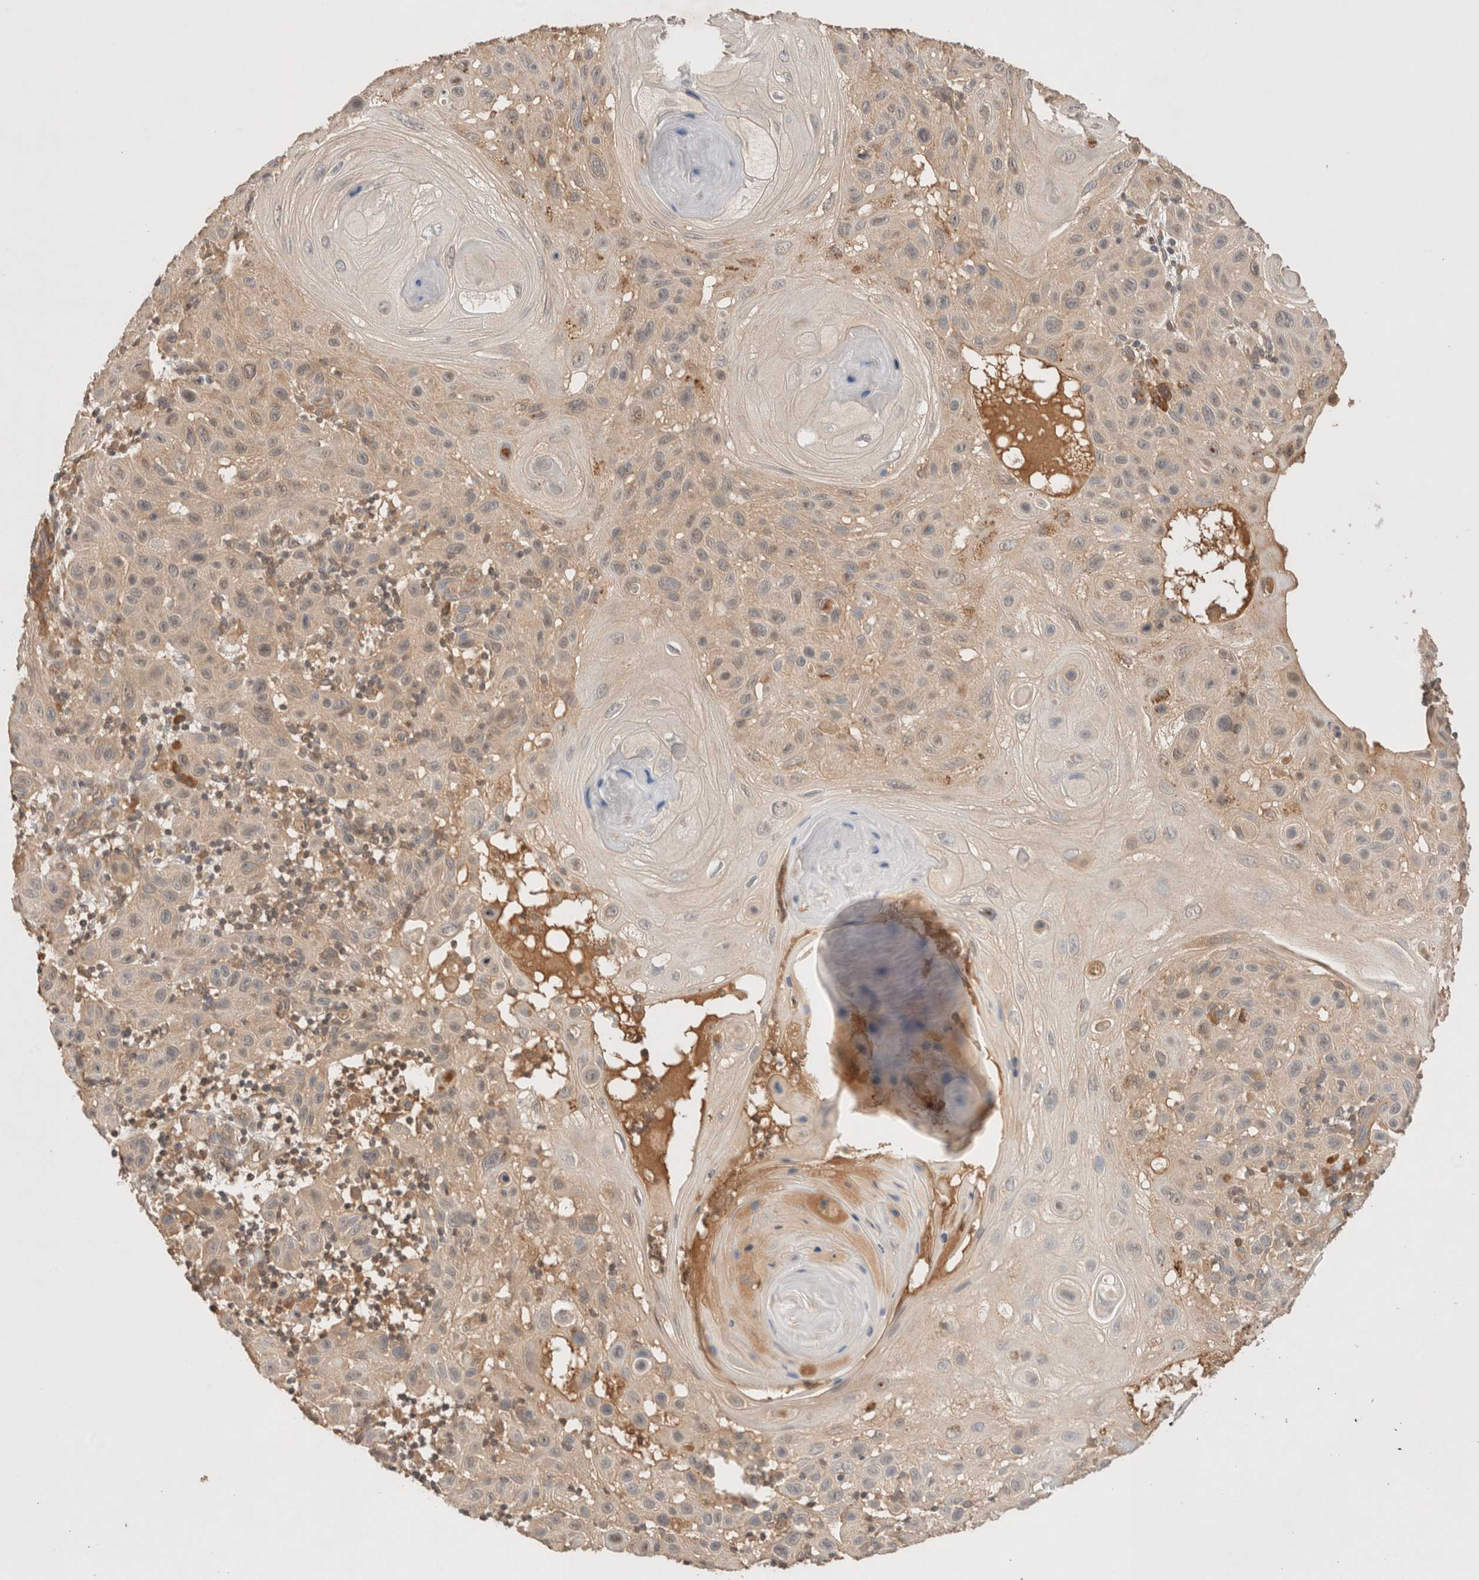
{"staining": {"intensity": "weak", "quantity": ">75%", "location": "cytoplasmic/membranous"}, "tissue": "skin cancer", "cell_type": "Tumor cells", "image_type": "cancer", "snomed": [{"axis": "morphology", "description": "Normal tissue, NOS"}, {"axis": "morphology", "description": "Squamous cell carcinoma, NOS"}, {"axis": "topography", "description": "Skin"}], "caption": "Immunohistochemistry (IHC) micrograph of skin cancer (squamous cell carcinoma) stained for a protein (brown), which demonstrates low levels of weak cytoplasmic/membranous staining in about >75% of tumor cells.", "gene": "CARNMT1", "patient": {"sex": "female", "age": 96}}